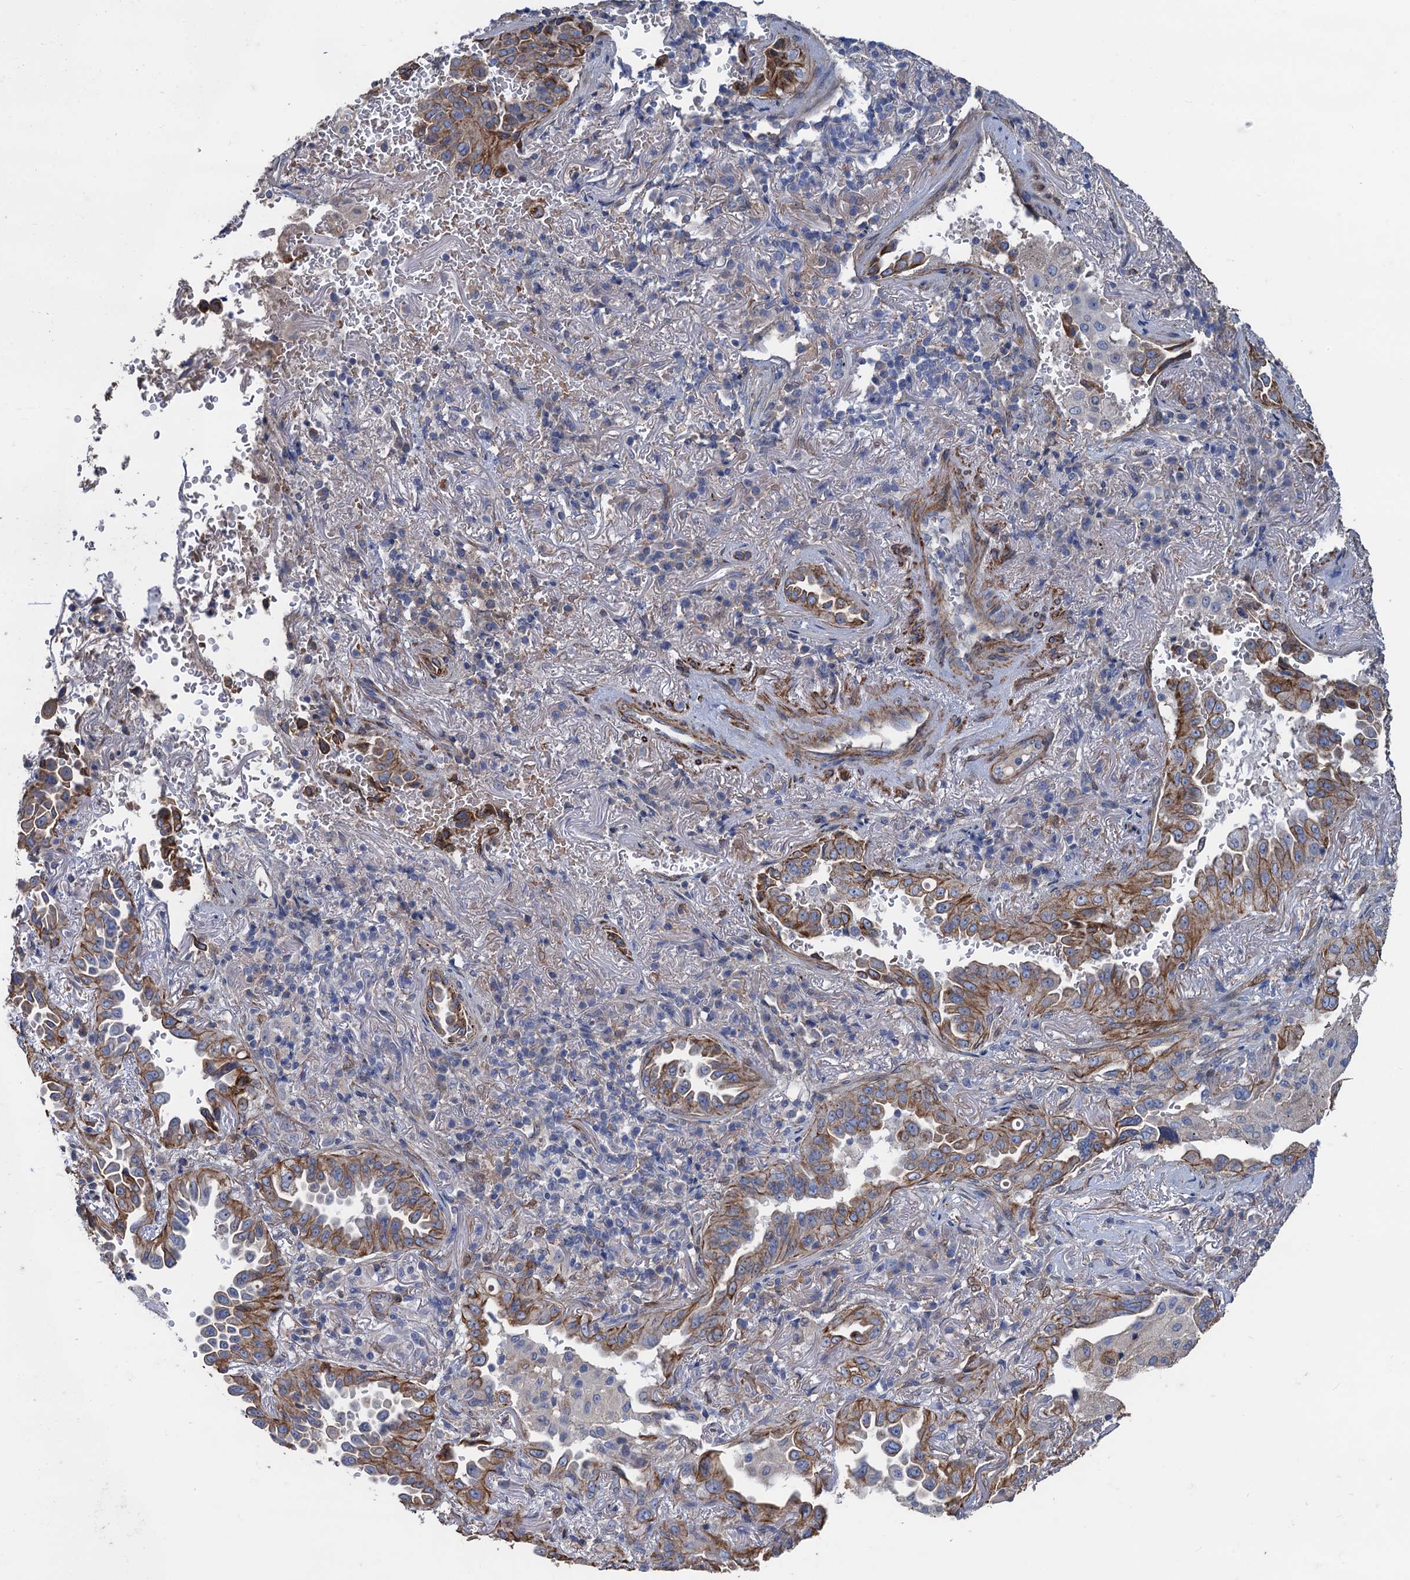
{"staining": {"intensity": "moderate", "quantity": ">75%", "location": "cytoplasmic/membranous"}, "tissue": "lung cancer", "cell_type": "Tumor cells", "image_type": "cancer", "snomed": [{"axis": "morphology", "description": "Adenocarcinoma, NOS"}, {"axis": "topography", "description": "Lung"}], "caption": "A high-resolution photomicrograph shows immunohistochemistry staining of lung adenocarcinoma, which displays moderate cytoplasmic/membranous staining in about >75% of tumor cells.", "gene": "SMCO3", "patient": {"sex": "female", "age": 69}}